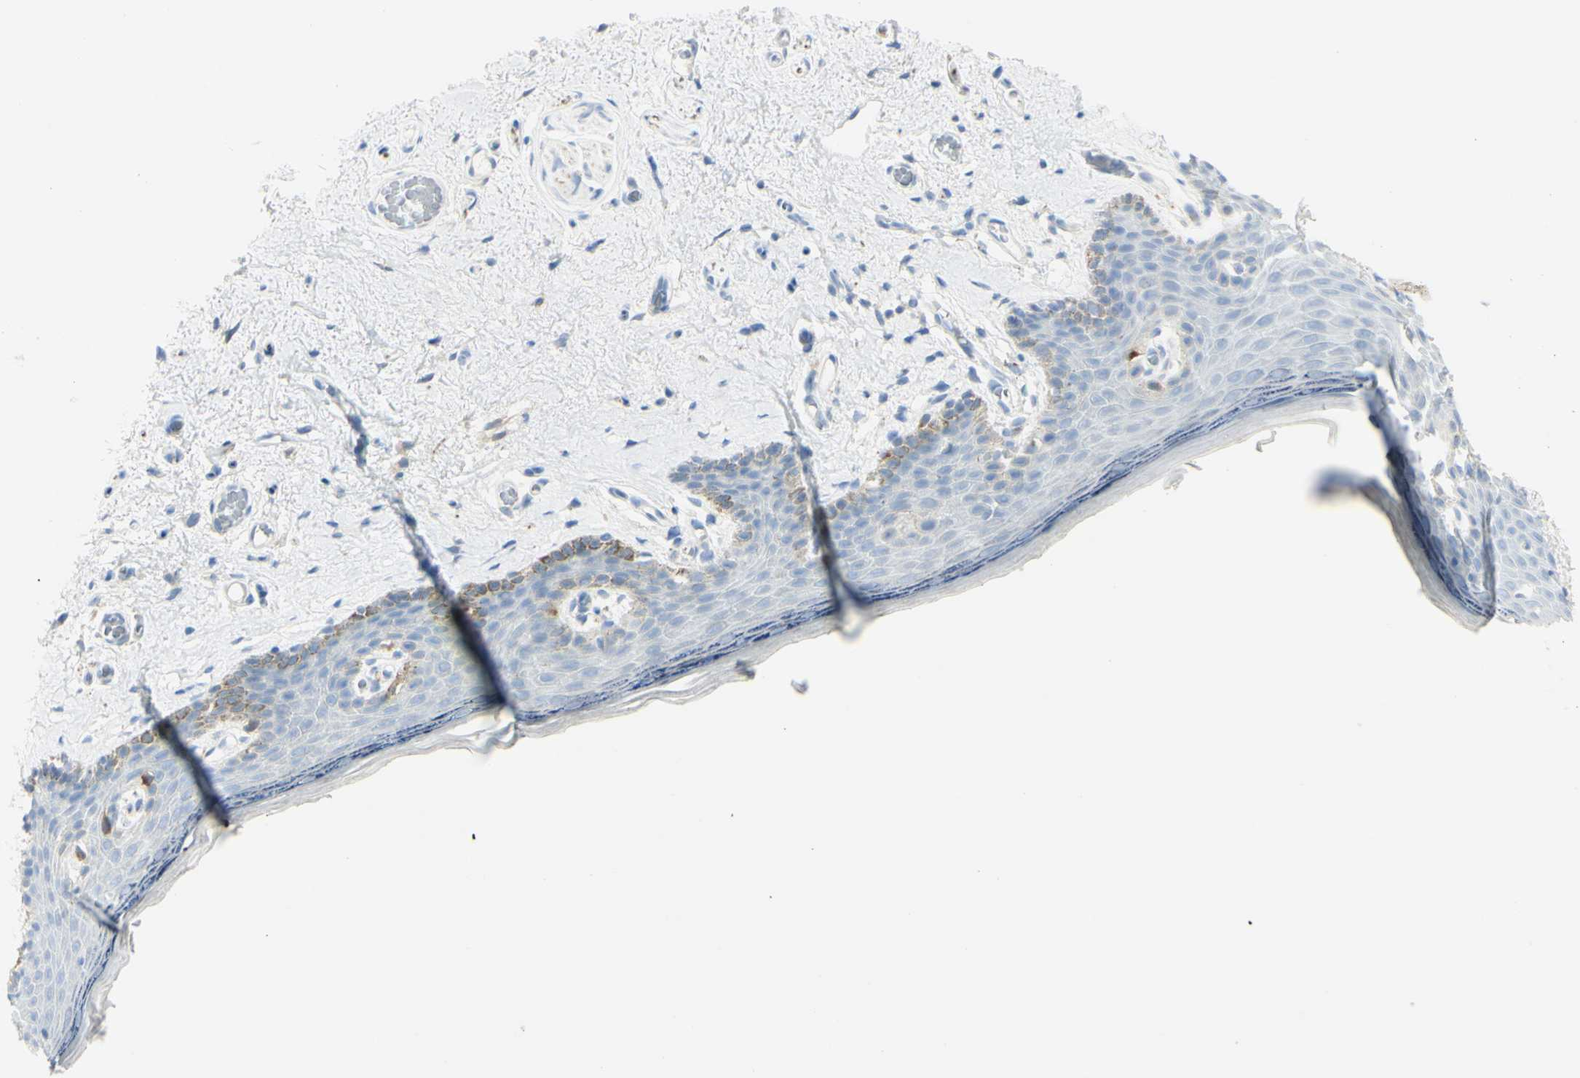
{"staining": {"intensity": "weak", "quantity": "<25%", "location": "cytoplasmic/membranous"}, "tissue": "skin", "cell_type": "Epidermal cells", "image_type": "normal", "snomed": [{"axis": "morphology", "description": "Normal tissue, NOS"}, {"axis": "topography", "description": "Vulva"}], "caption": "Human skin stained for a protein using immunohistochemistry demonstrates no staining in epidermal cells.", "gene": "TSPAN1", "patient": {"sex": "female", "age": 54}}